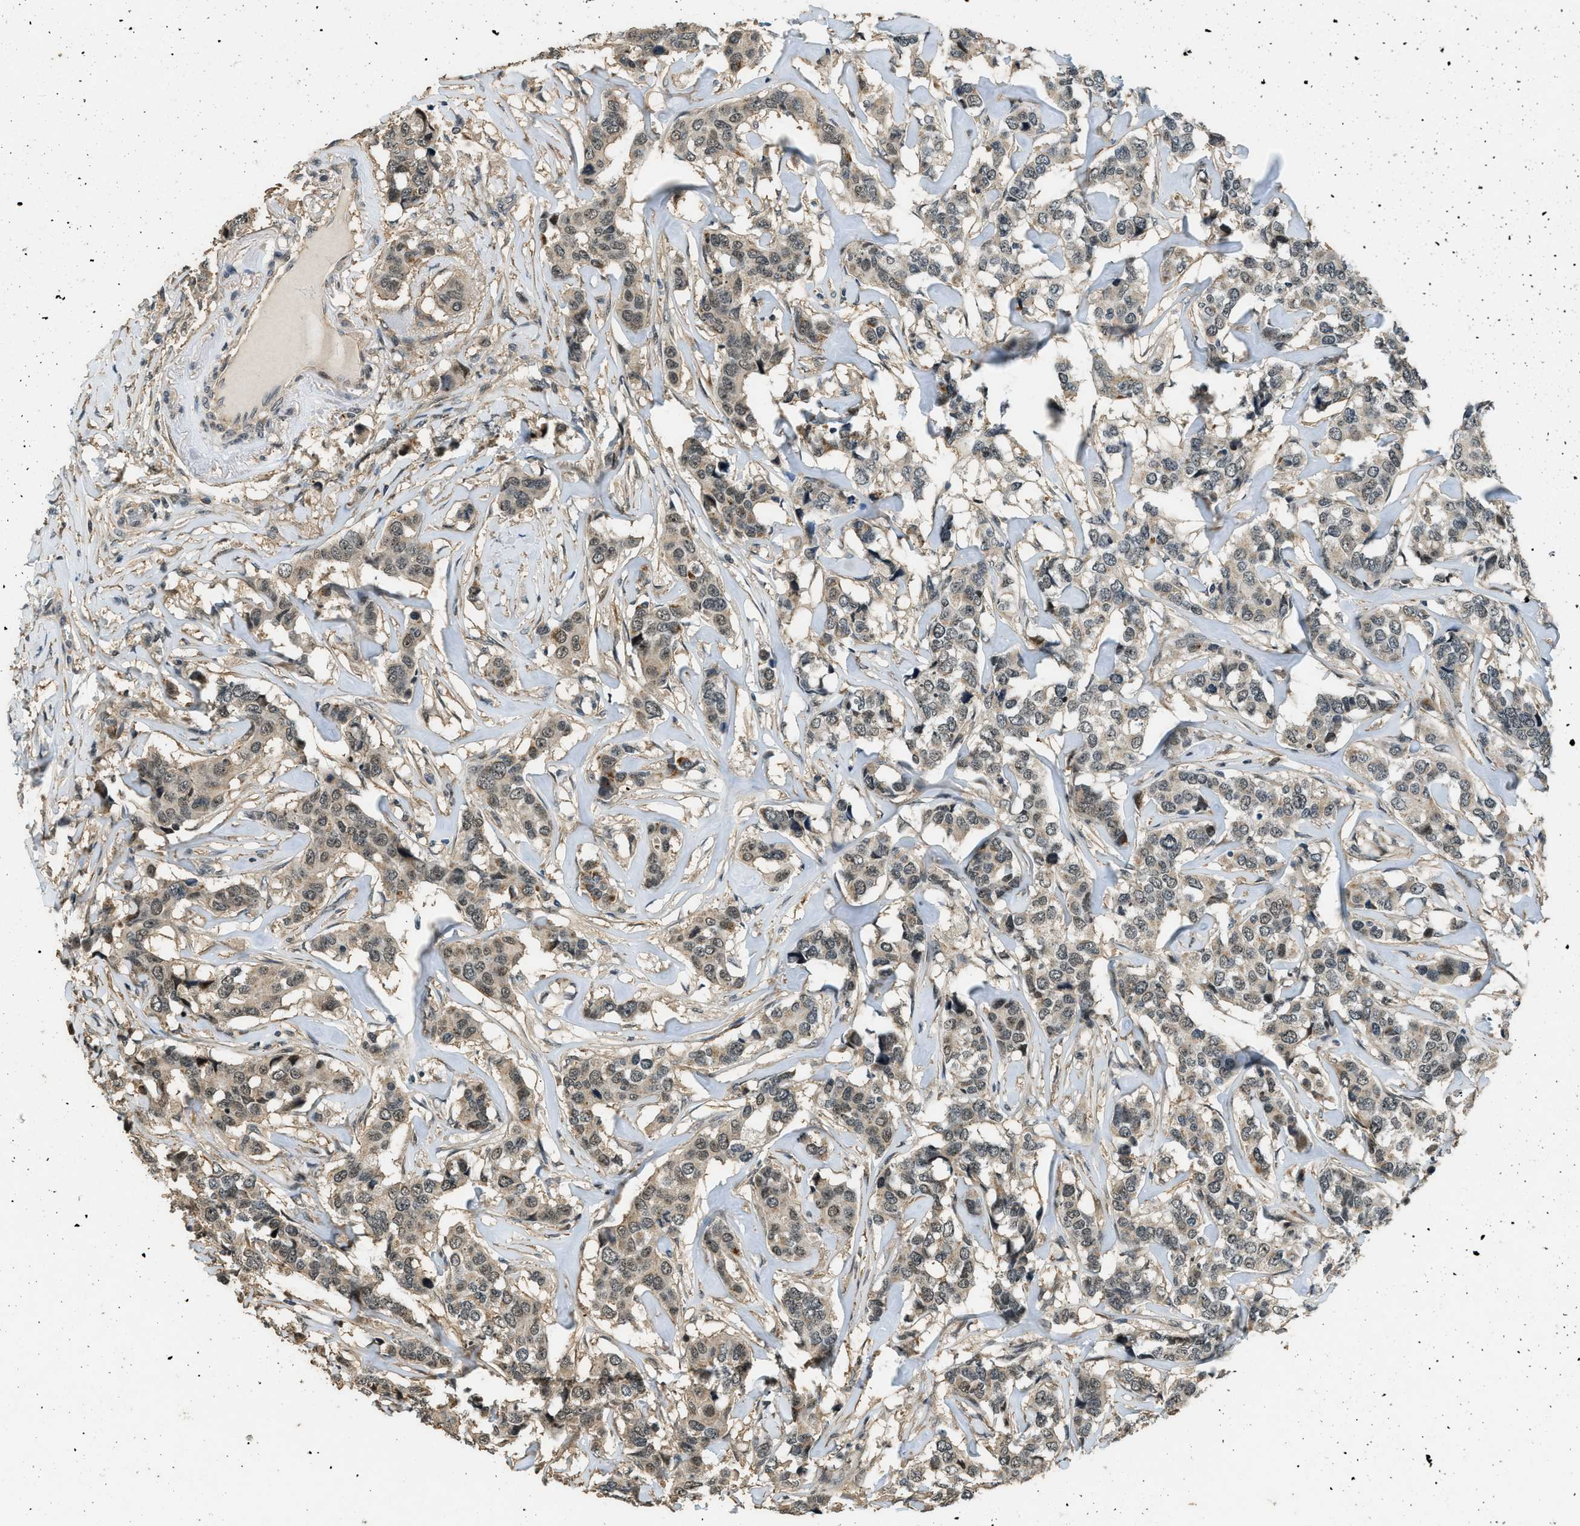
{"staining": {"intensity": "weak", "quantity": ">75%", "location": "cytoplasmic/membranous,nuclear"}, "tissue": "breast cancer", "cell_type": "Tumor cells", "image_type": "cancer", "snomed": [{"axis": "morphology", "description": "Lobular carcinoma"}, {"axis": "topography", "description": "Breast"}], "caption": "Lobular carcinoma (breast) stained with DAB IHC displays low levels of weak cytoplasmic/membranous and nuclear positivity in approximately >75% of tumor cells.", "gene": "MED21", "patient": {"sex": "female", "age": 59}}